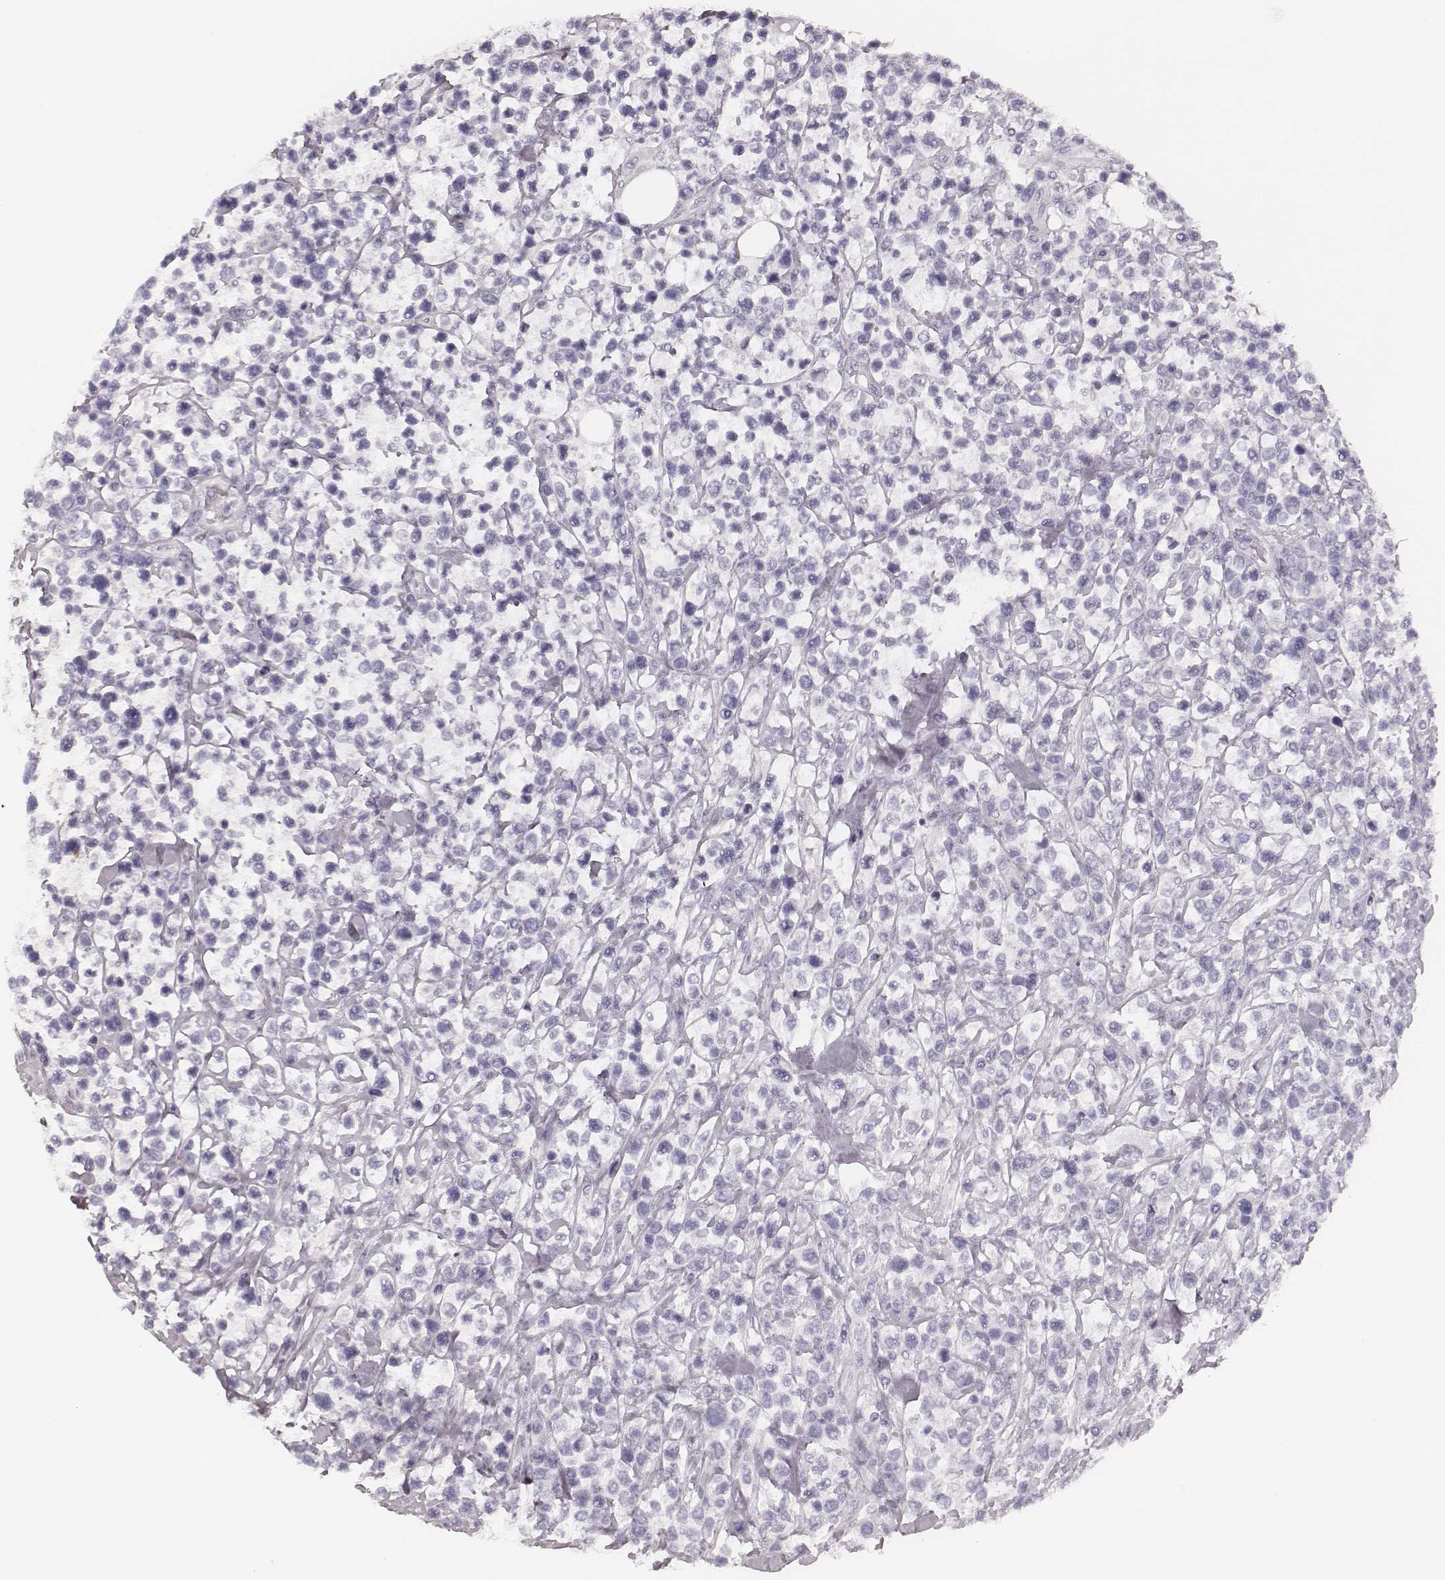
{"staining": {"intensity": "negative", "quantity": "none", "location": "none"}, "tissue": "lymphoma", "cell_type": "Tumor cells", "image_type": "cancer", "snomed": [{"axis": "morphology", "description": "Malignant lymphoma, non-Hodgkin's type, High grade"}, {"axis": "topography", "description": "Soft tissue"}], "caption": "High power microscopy micrograph of an immunohistochemistry photomicrograph of lymphoma, revealing no significant positivity in tumor cells.", "gene": "MSX1", "patient": {"sex": "female", "age": 56}}